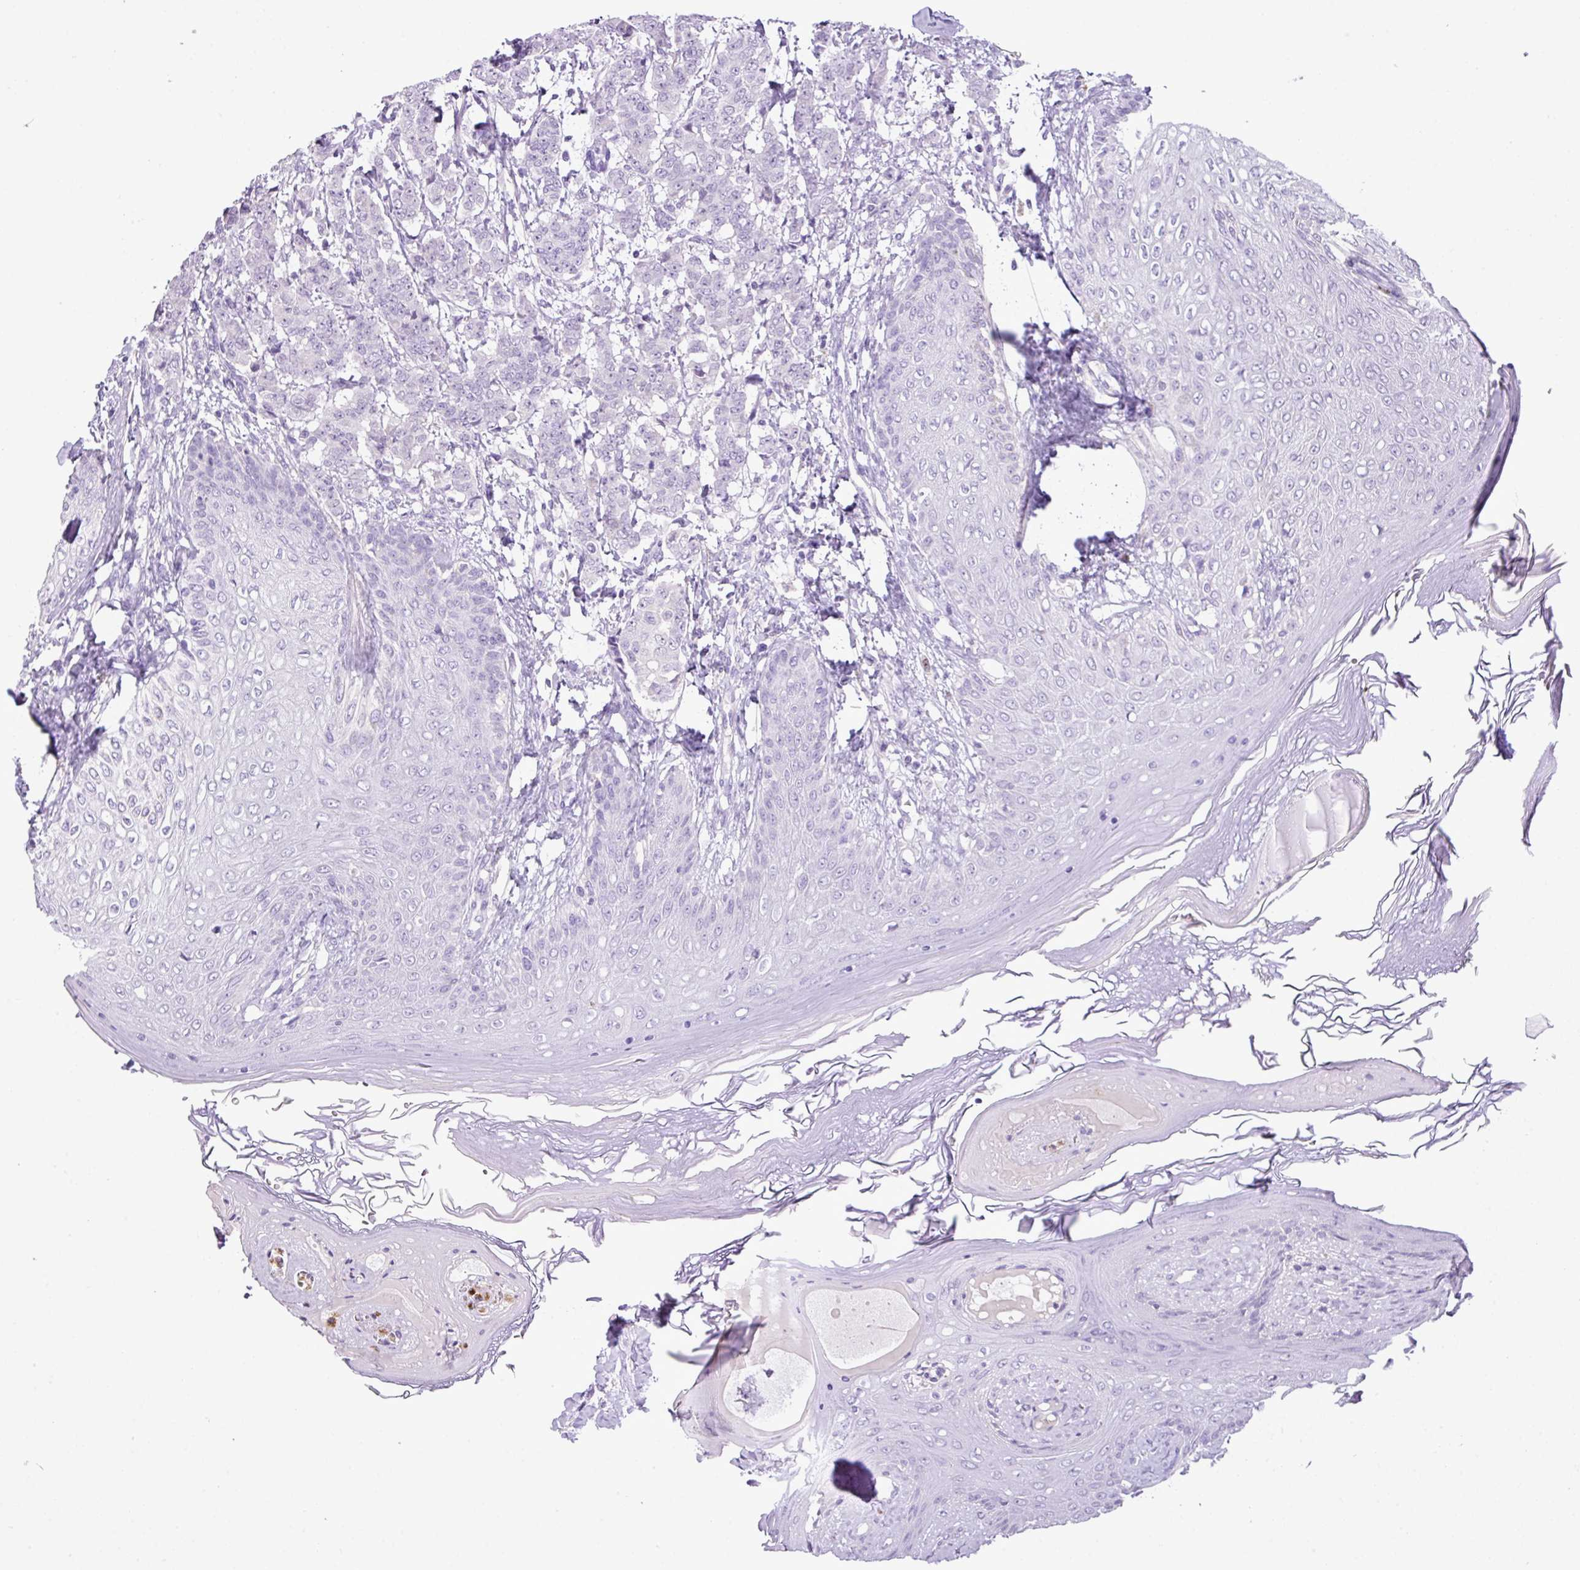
{"staining": {"intensity": "negative", "quantity": "none", "location": "none"}, "tissue": "breast cancer", "cell_type": "Tumor cells", "image_type": "cancer", "snomed": [{"axis": "morphology", "description": "Duct carcinoma"}, {"axis": "topography", "description": "Breast"}], "caption": "IHC photomicrograph of neoplastic tissue: breast cancer stained with DAB shows no significant protein positivity in tumor cells.", "gene": "HTR3E", "patient": {"sex": "female", "age": 40}}